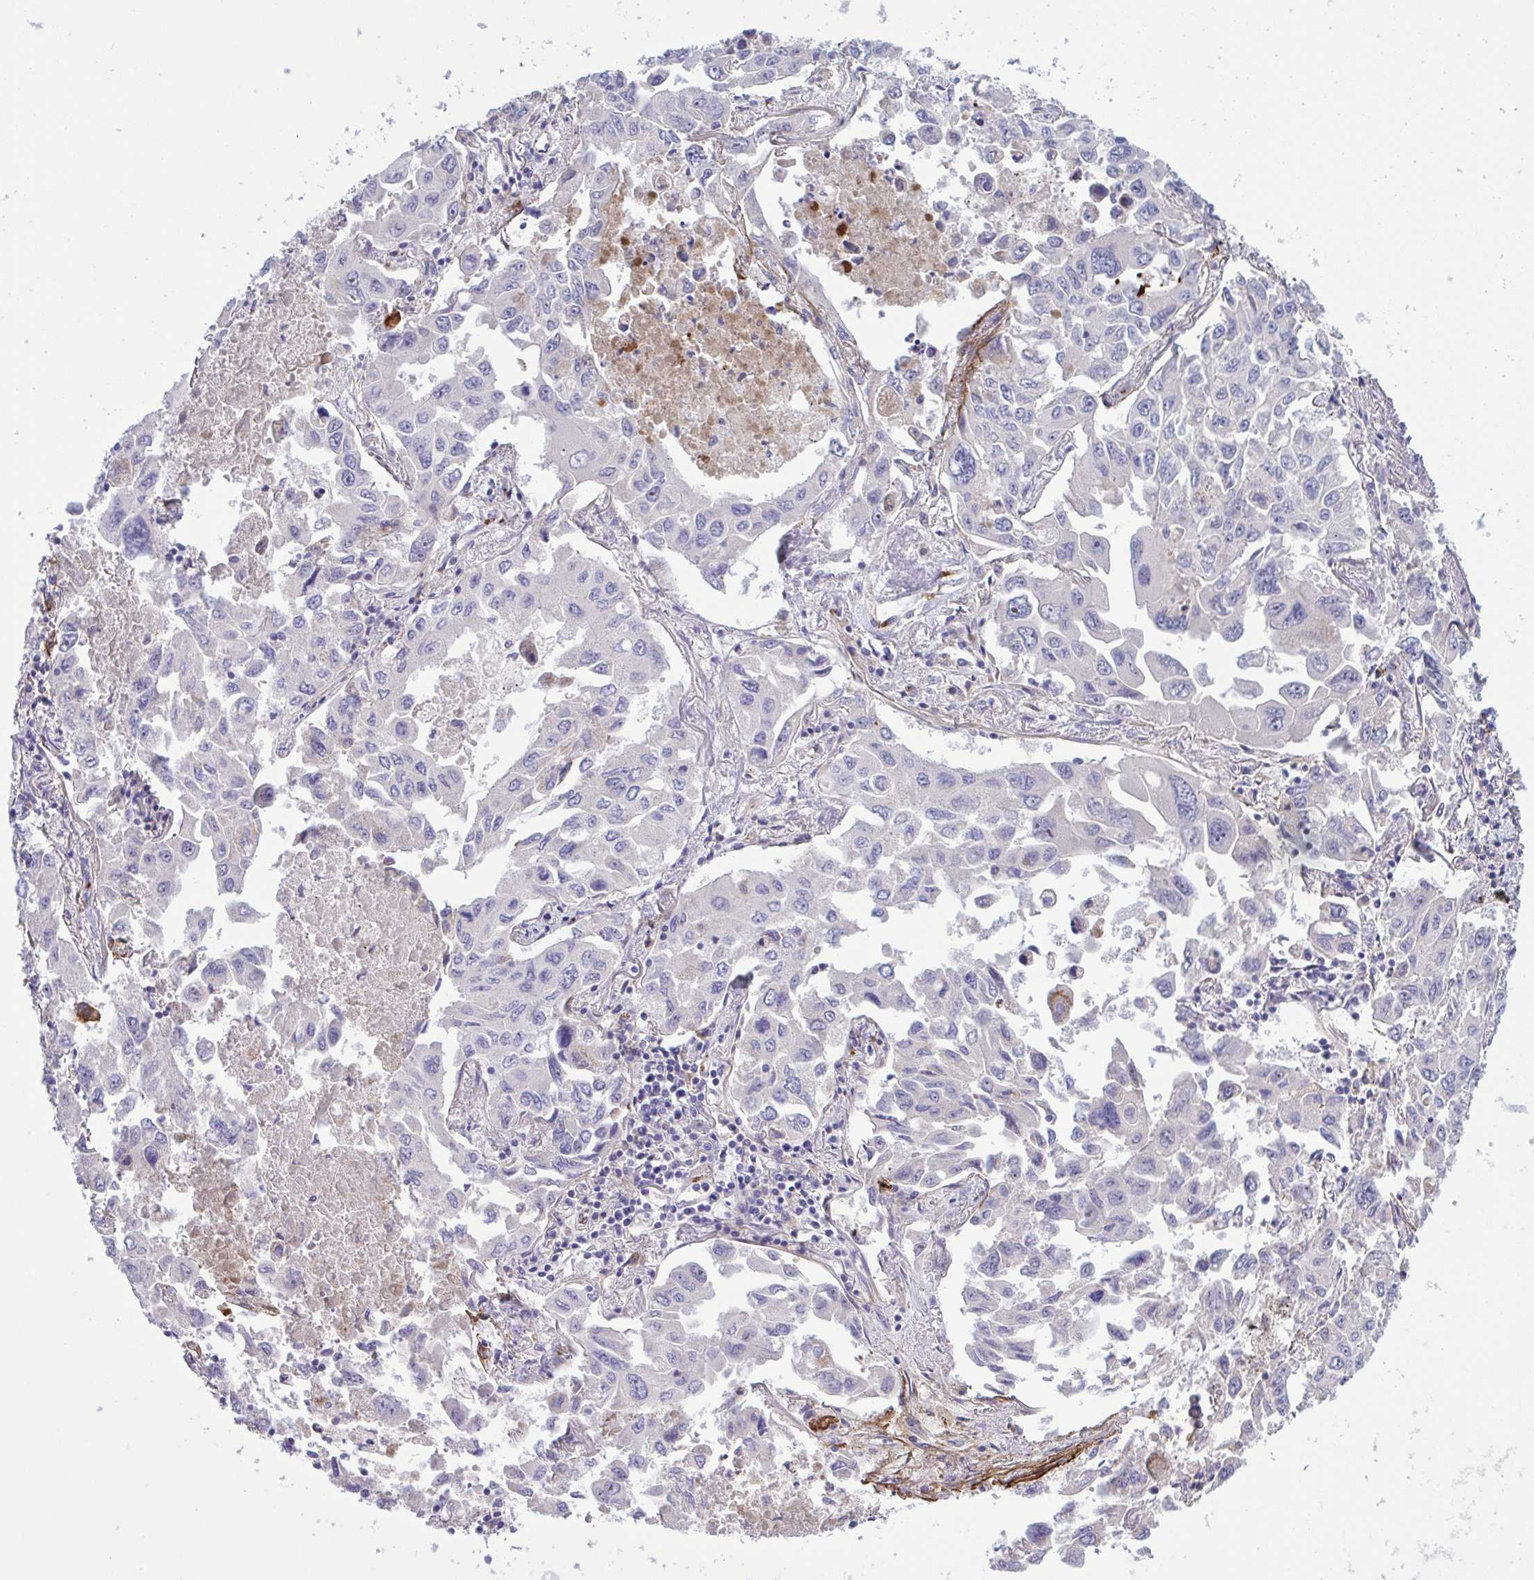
{"staining": {"intensity": "negative", "quantity": "none", "location": "none"}, "tissue": "lung cancer", "cell_type": "Tumor cells", "image_type": "cancer", "snomed": [{"axis": "morphology", "description": "Adenocarcinoma, NOS"}, {"axis": "topography", "description": "Lung"}], "caption": "Immunohistochemistry (IHC) of human lung cancer shows no expression in tumor cells. The staining was performed using DAB (3,3'-diaminobenzidine) to visualize the protein expression in brown, while the nuclei were stained in blue with hematoxylin (Magnification: 20x).", "gene": "CD101", "patient": {"sex": "male", "age": 64}}